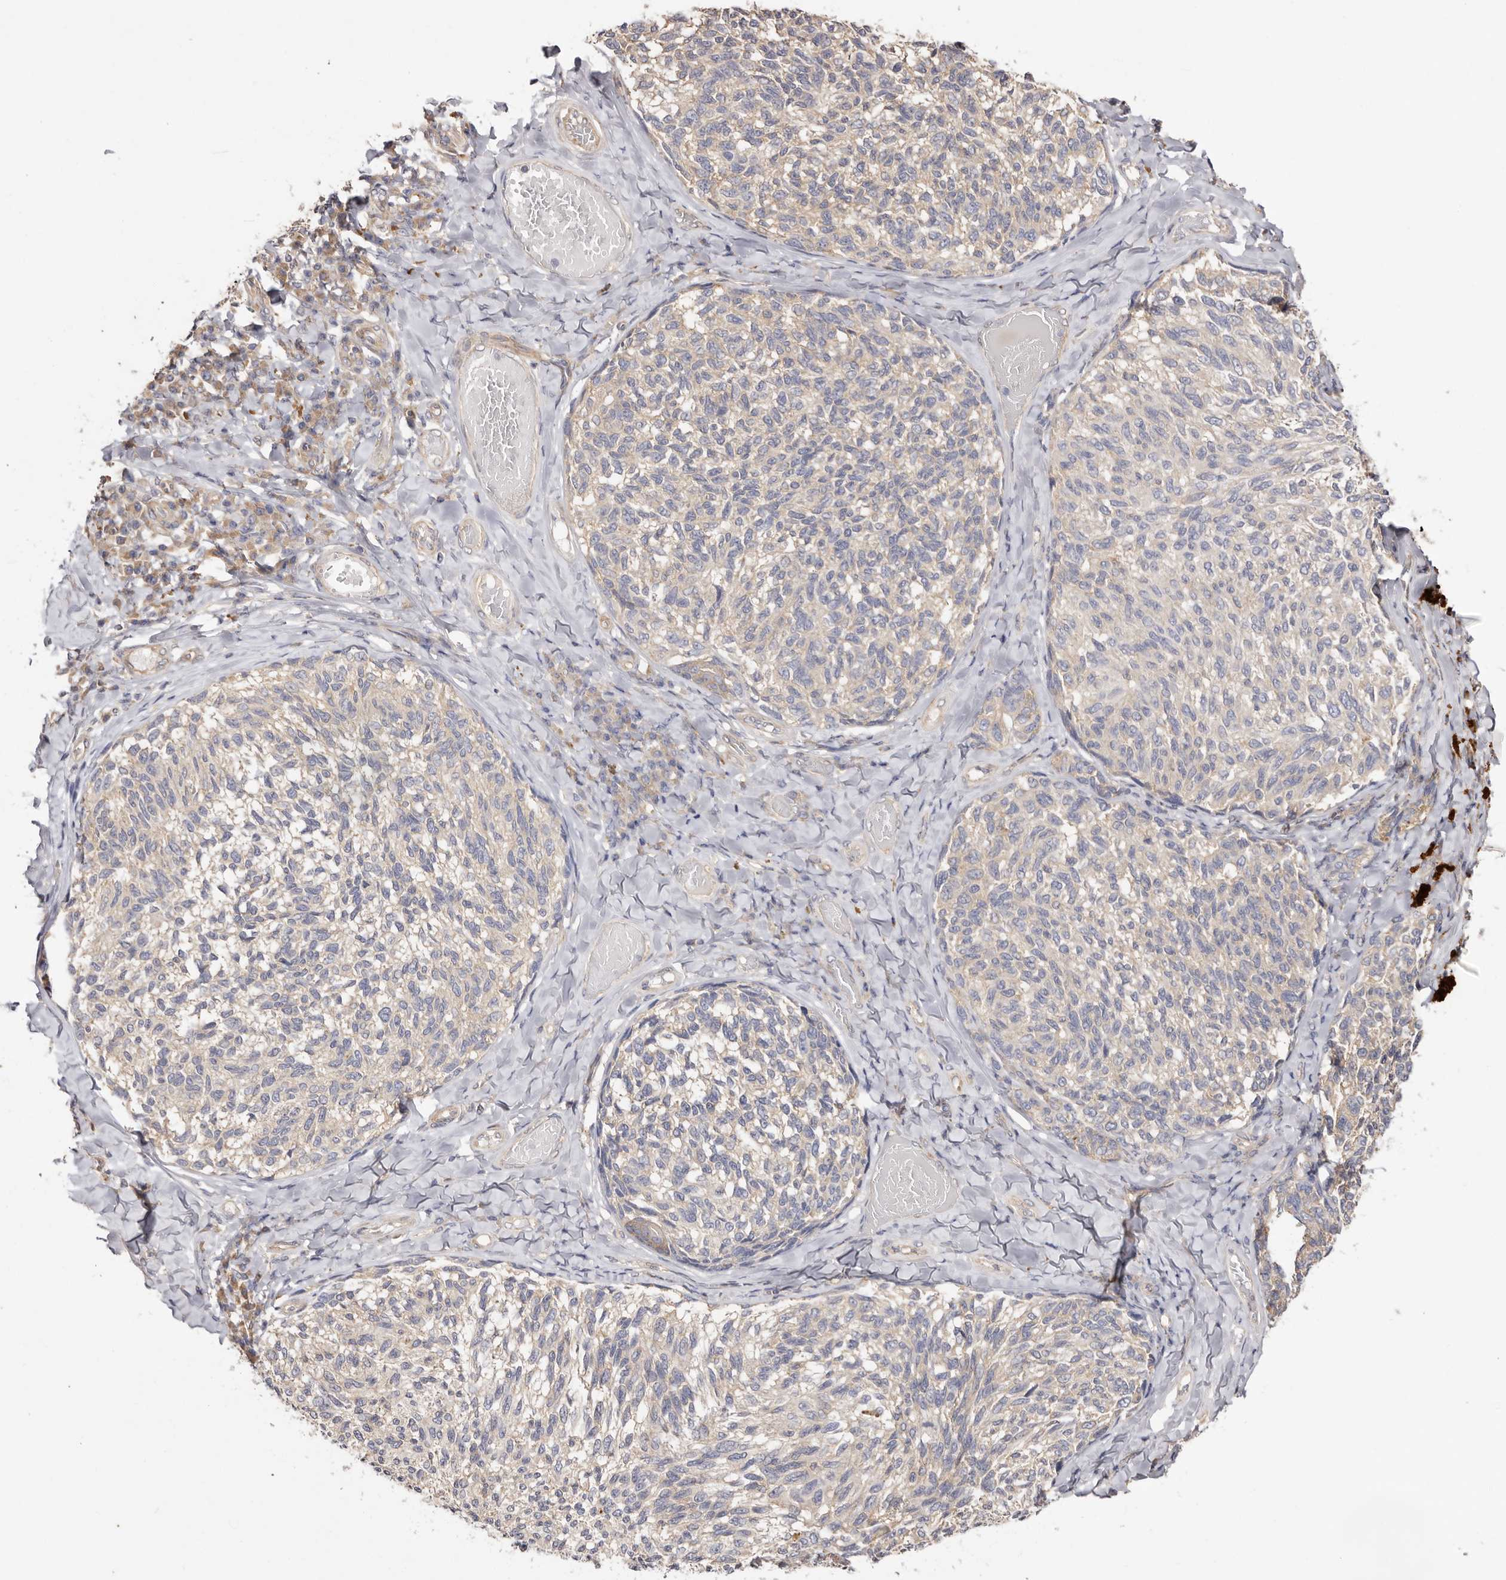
{"staining": {"intensity": "negative", "quantity": "none", "location": "none"}, "tissue": "melanoma", "cell_type": "Tumor cells", "image_type": "cancer", "snomed": [{"axis": "morphology", "description": "Malignant melanoma, NOS"}, {"axis": "topography", "description": "Skin"}], "caption": "IHC of human malignant melanoma displays no expression in tumor cells. (DAB (3,3'-diaminobenzidine) immunohistochemistry visualized using brightfield microscopy, high magnification).", "gene": "FAM167B", "patient": {"sex": "female", "age": 73}}